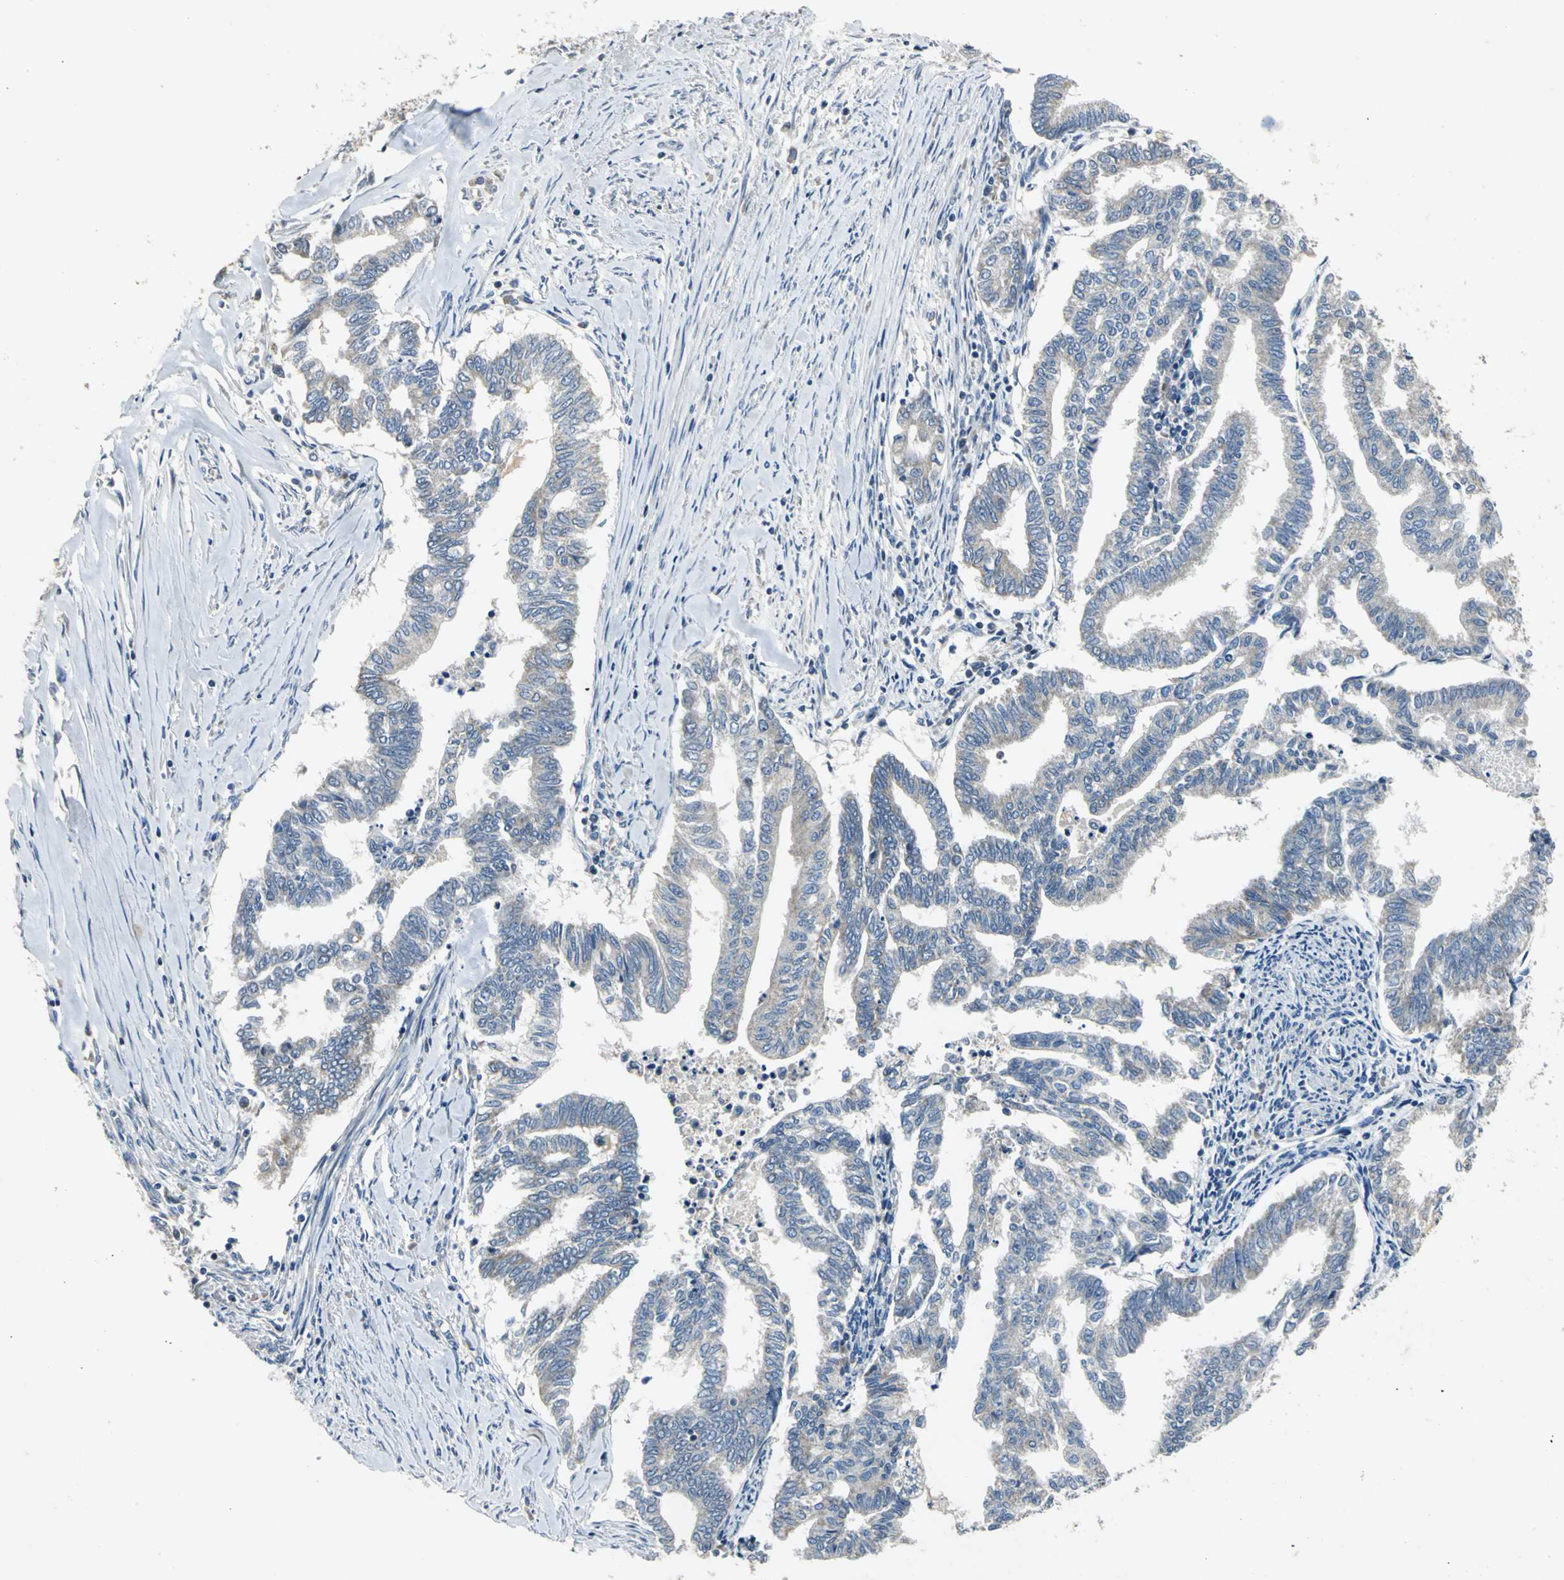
{"staining": {"intensity": "weak", "quantity": "<25%", "location": "cytoplasmic/membranous"}, "tissue": "endometrial cancer", "cell_type": "Tumor cells", "image_type": "cancer", "snomed": [{"axis": "morphology", "description": "Adenocarcinoma, NOS"}, {"axis": "topography", "description": "Endometrium"}], "caption": "IHC image of adenocarcinoma (endometrial) stained for a protein (brown), which demonstrates no staining in tumor cells.", "gene": "JADE3", "patient": {"sex": "female", "age": 79}}